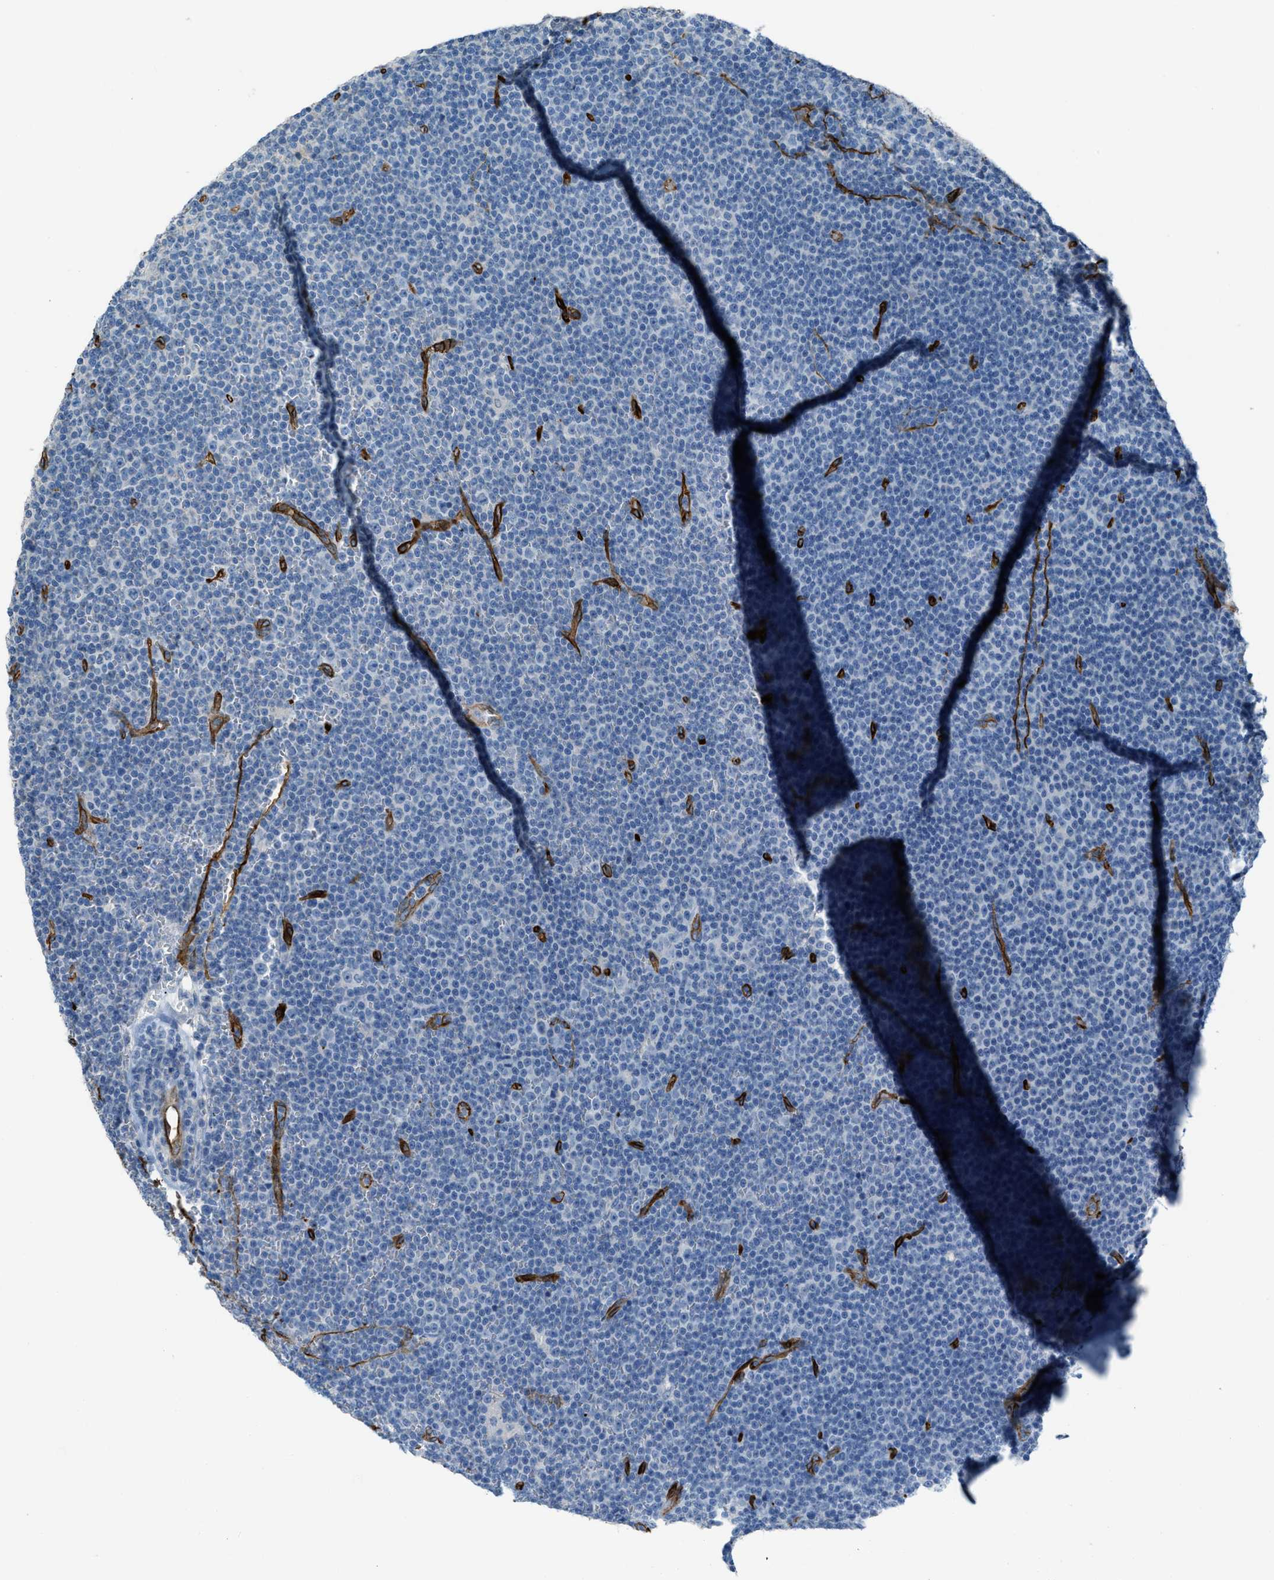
{"staining": {"intensity": "negative", "quantity": "none", "location": "none"}, "tissue": "lymphoma", "cell_type": "Tumor cells", "image_type": "cancer", "snomed": [{"axis": "morphology", "description": "Malignant lymphoma, non-Hodgkin's type, Low grade"}, {"axis": "topography", "description": "Lymph node"}], "caption": "The immunohistochemistry micrograph has no significant expression in tumor cells of lymphoma tissue.", "gene": "SLC22A15", "patient": {"sex": "female", "age": 67}}